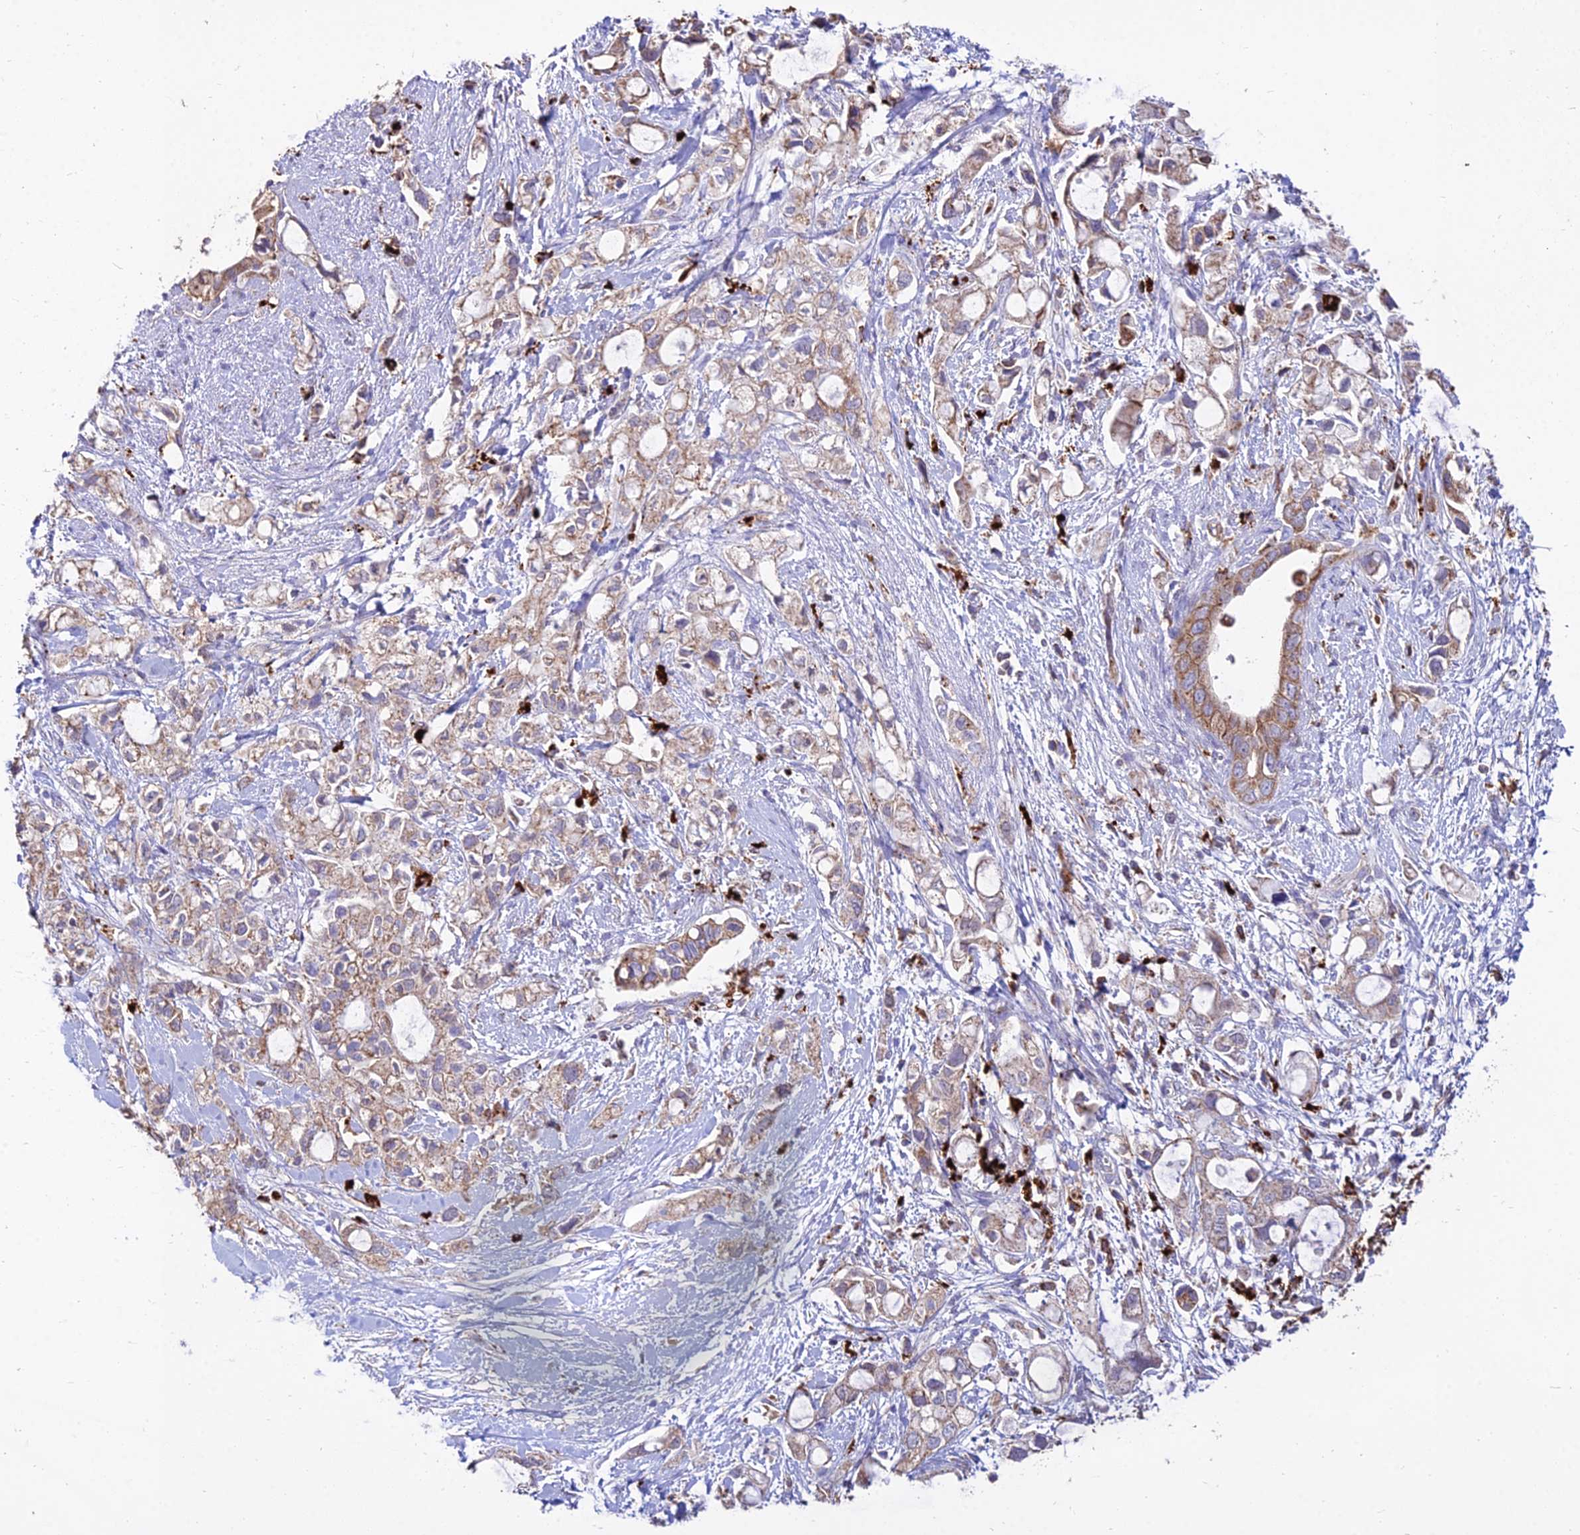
{"staining": {"intensity": "moderate", "quantity": "<25%", "location": "cytoplasmic/membranous"}, "tissue": "pancreatic cancer", "cell_type": "Tumor cells", "image_type": "cancer", "snomed": [{"axis": "morphology", "description": "Adenocarcinoma, NOS"}, {"axis": "topography", "description": "Pancreas"}], "caption": "A high-resolution photomicrograph shows immunohistochemistry staining of pancreatic cancer, which displays moderate cytoplasmic/membranous positivity in approximately <25% of tumor cells.", "gene": "PNLIPRP3", "patient": {"sex": "female", "age": 56}}